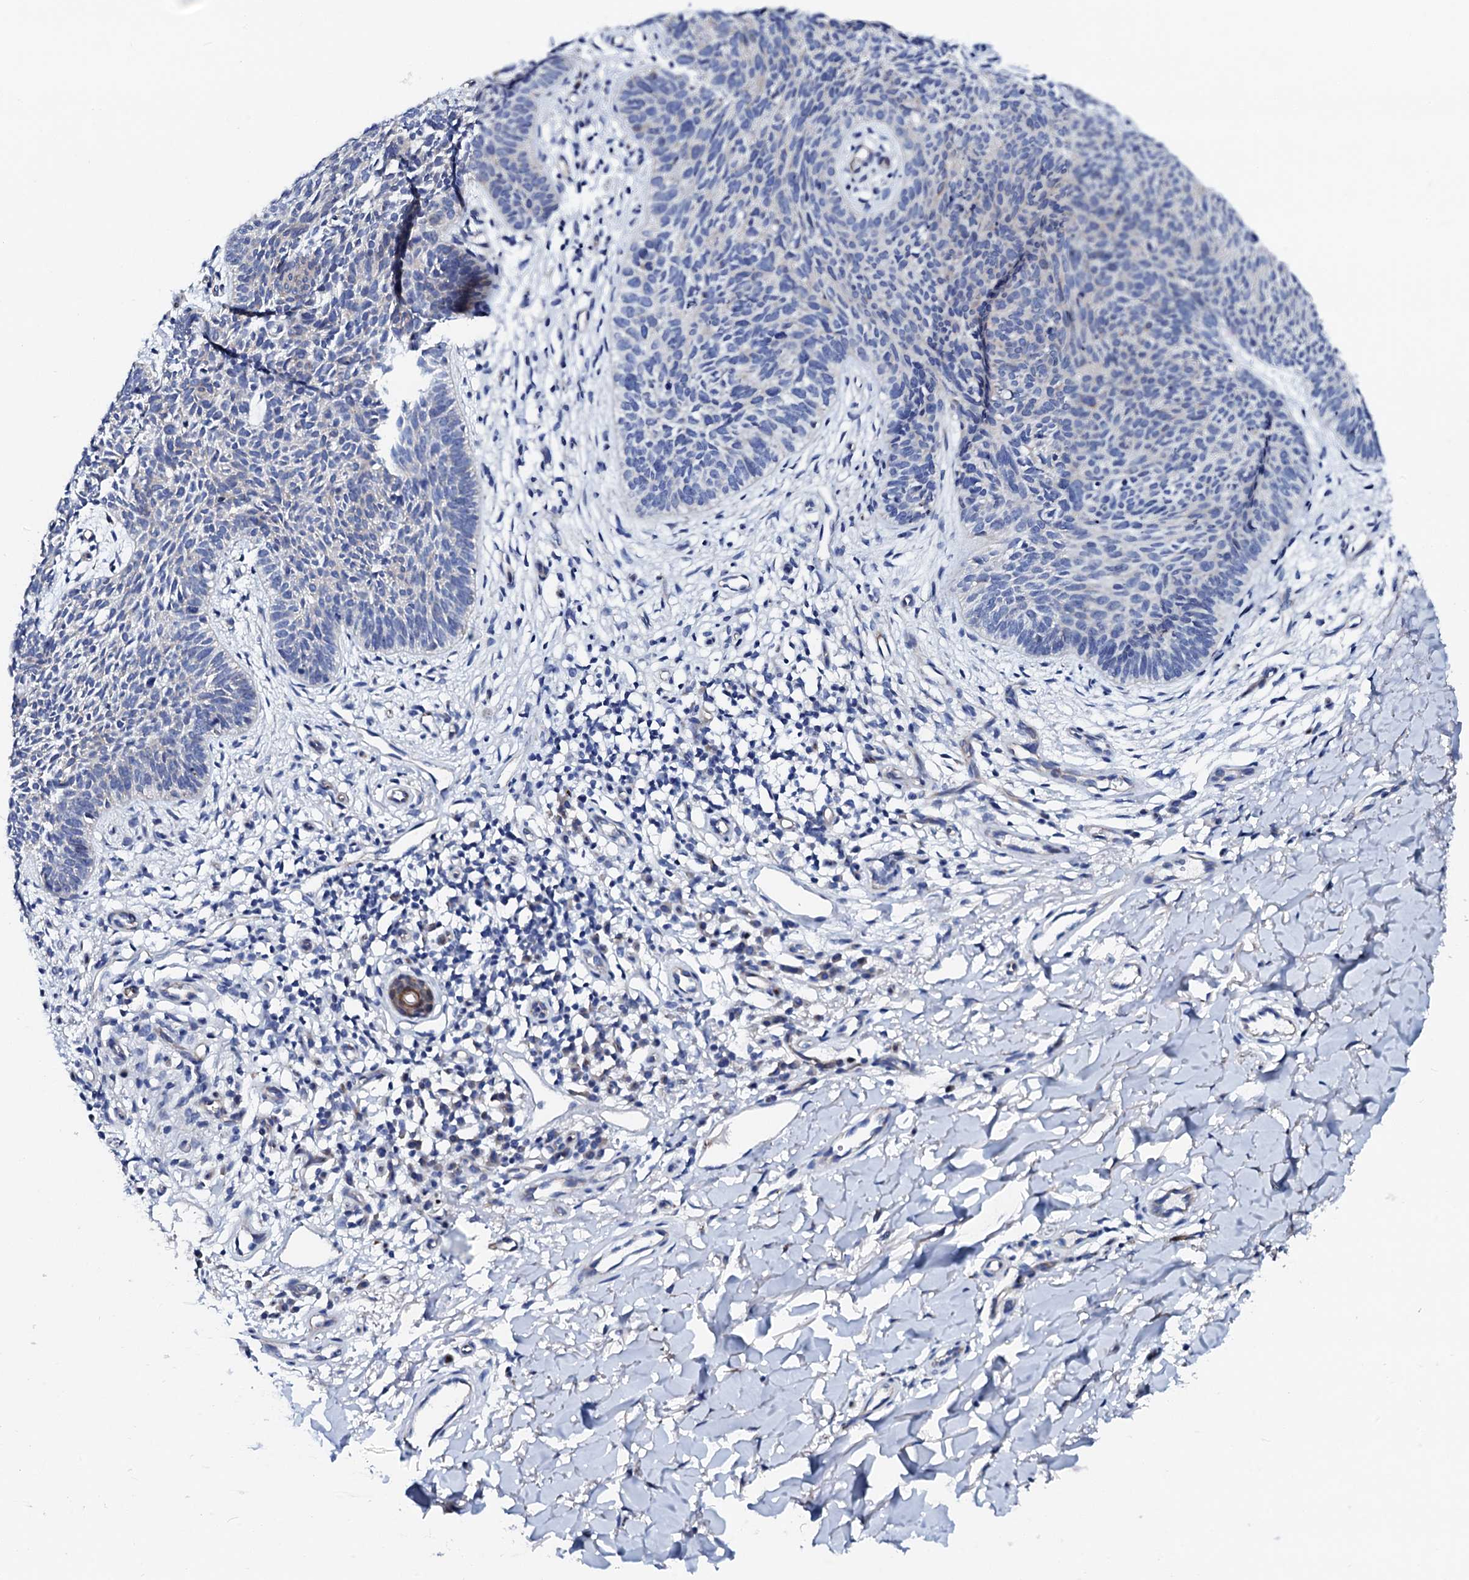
{"staining": {"intensity": "negative", "quantity": "none", "location": "none"}, "tissue": "skin cancer", "cell_type": "Tumor cells", "image_type": "cancer", "snomed": [{"axis": "morphology", "description": "Basal cell carcinoma"}, {"axis": "topography", "description": "Skin"}], "caption": "A micrograph of human skin cancer (basal cell carcinoma) is negative for staining in tumor cells.", "gene": "TRDN", "patient": {"sex": "female", "age": 66}}